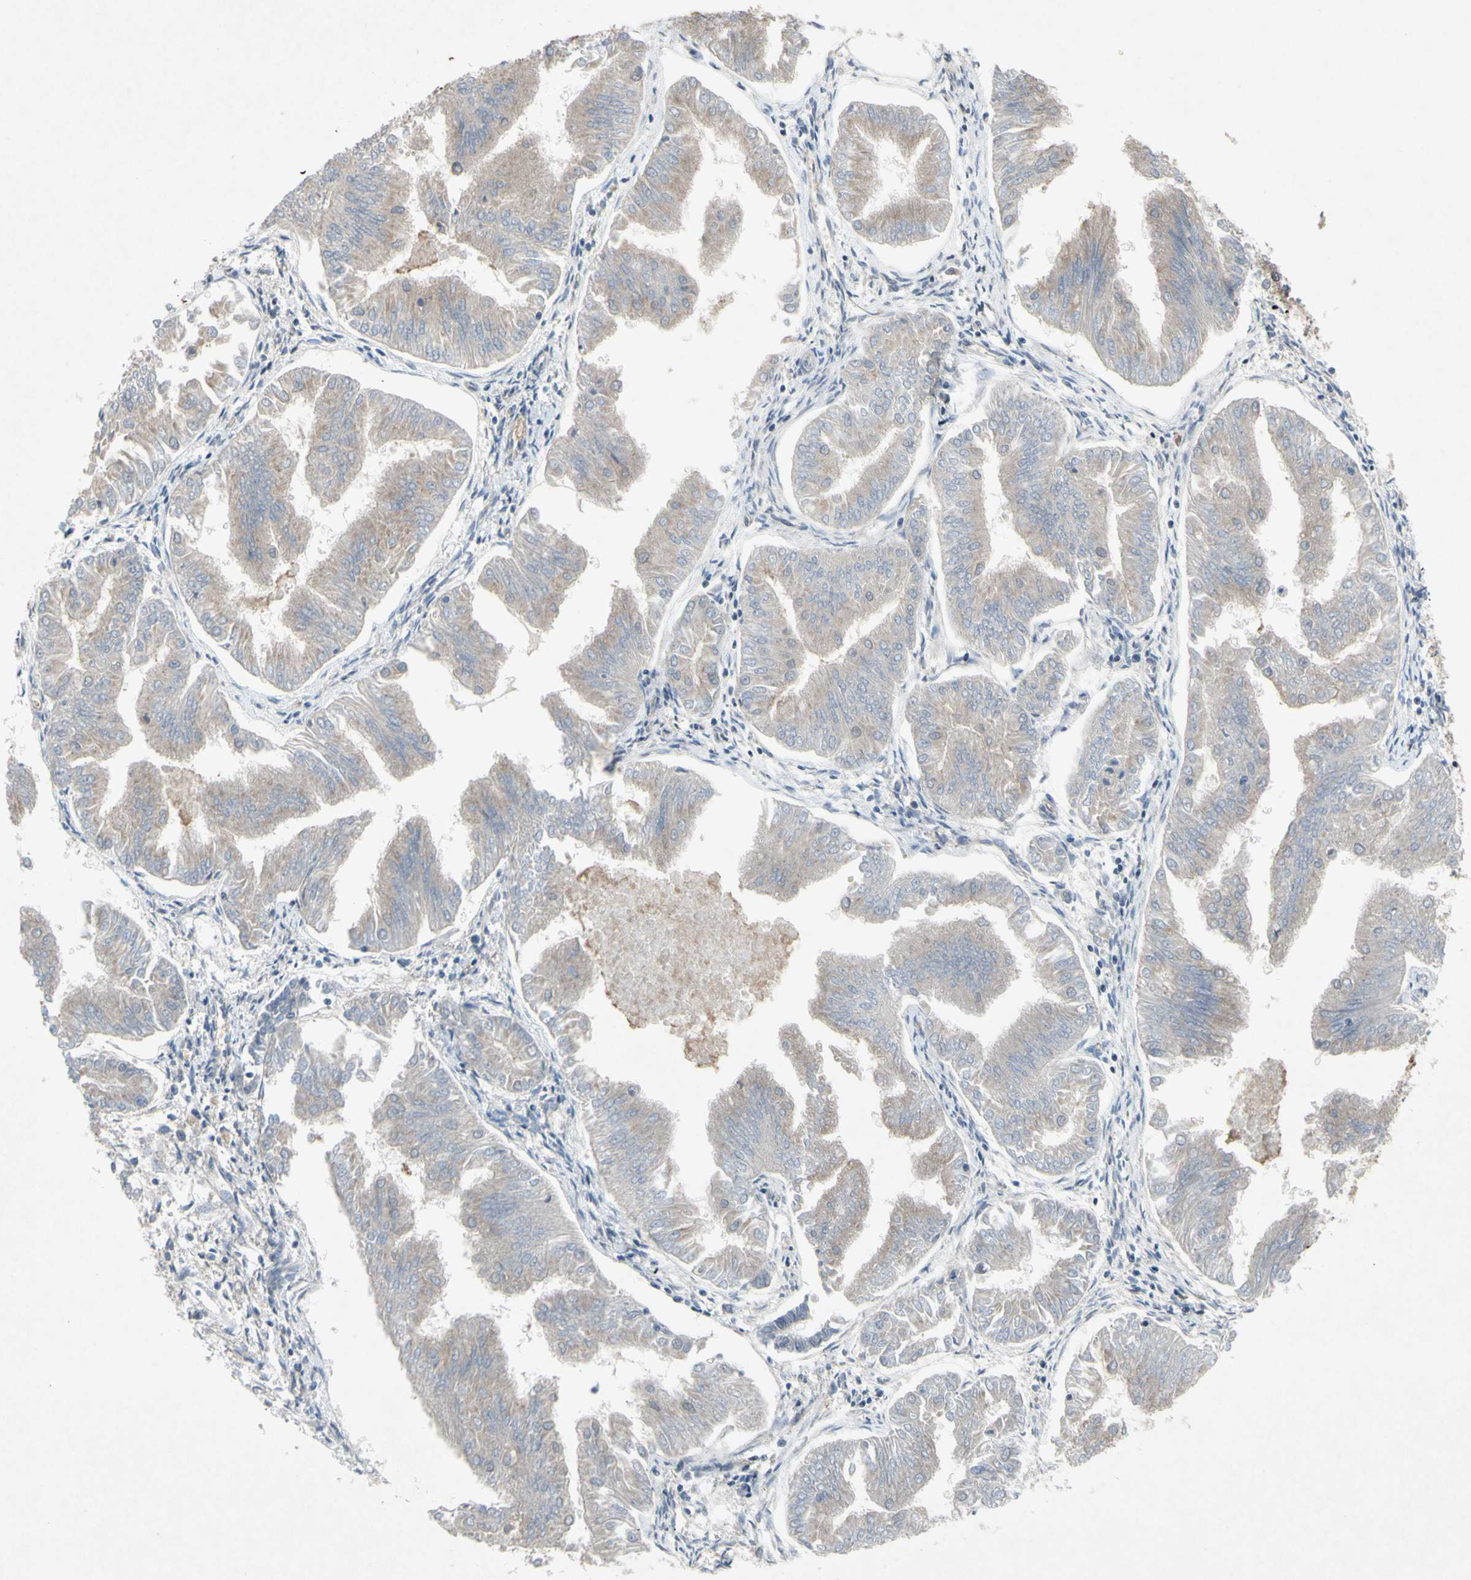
{"staining": {"intensity": "weak", "quantity": ">75%", "location": "cytoplasmic/membranous"}, "tissue": "endometrial cancer", "cell_type": "Tumor cells", "image_type": "cancer", "snomed": [{"axis": "morphology", "description": "Adenocarcinoma, NOS"}, {"axis": "topography", "description": "Endometrium"}], "caption": "Immunohistochemistry (DAB (3,3'-diaminobenzidine)) staining of human endometrial adenocarcinoma shows weak cytoplasmic/membranous protein positivity in about >75% of tumor cells.", "gene": "TRDMT1", "patient": {"sex": "female", "age": 53}}